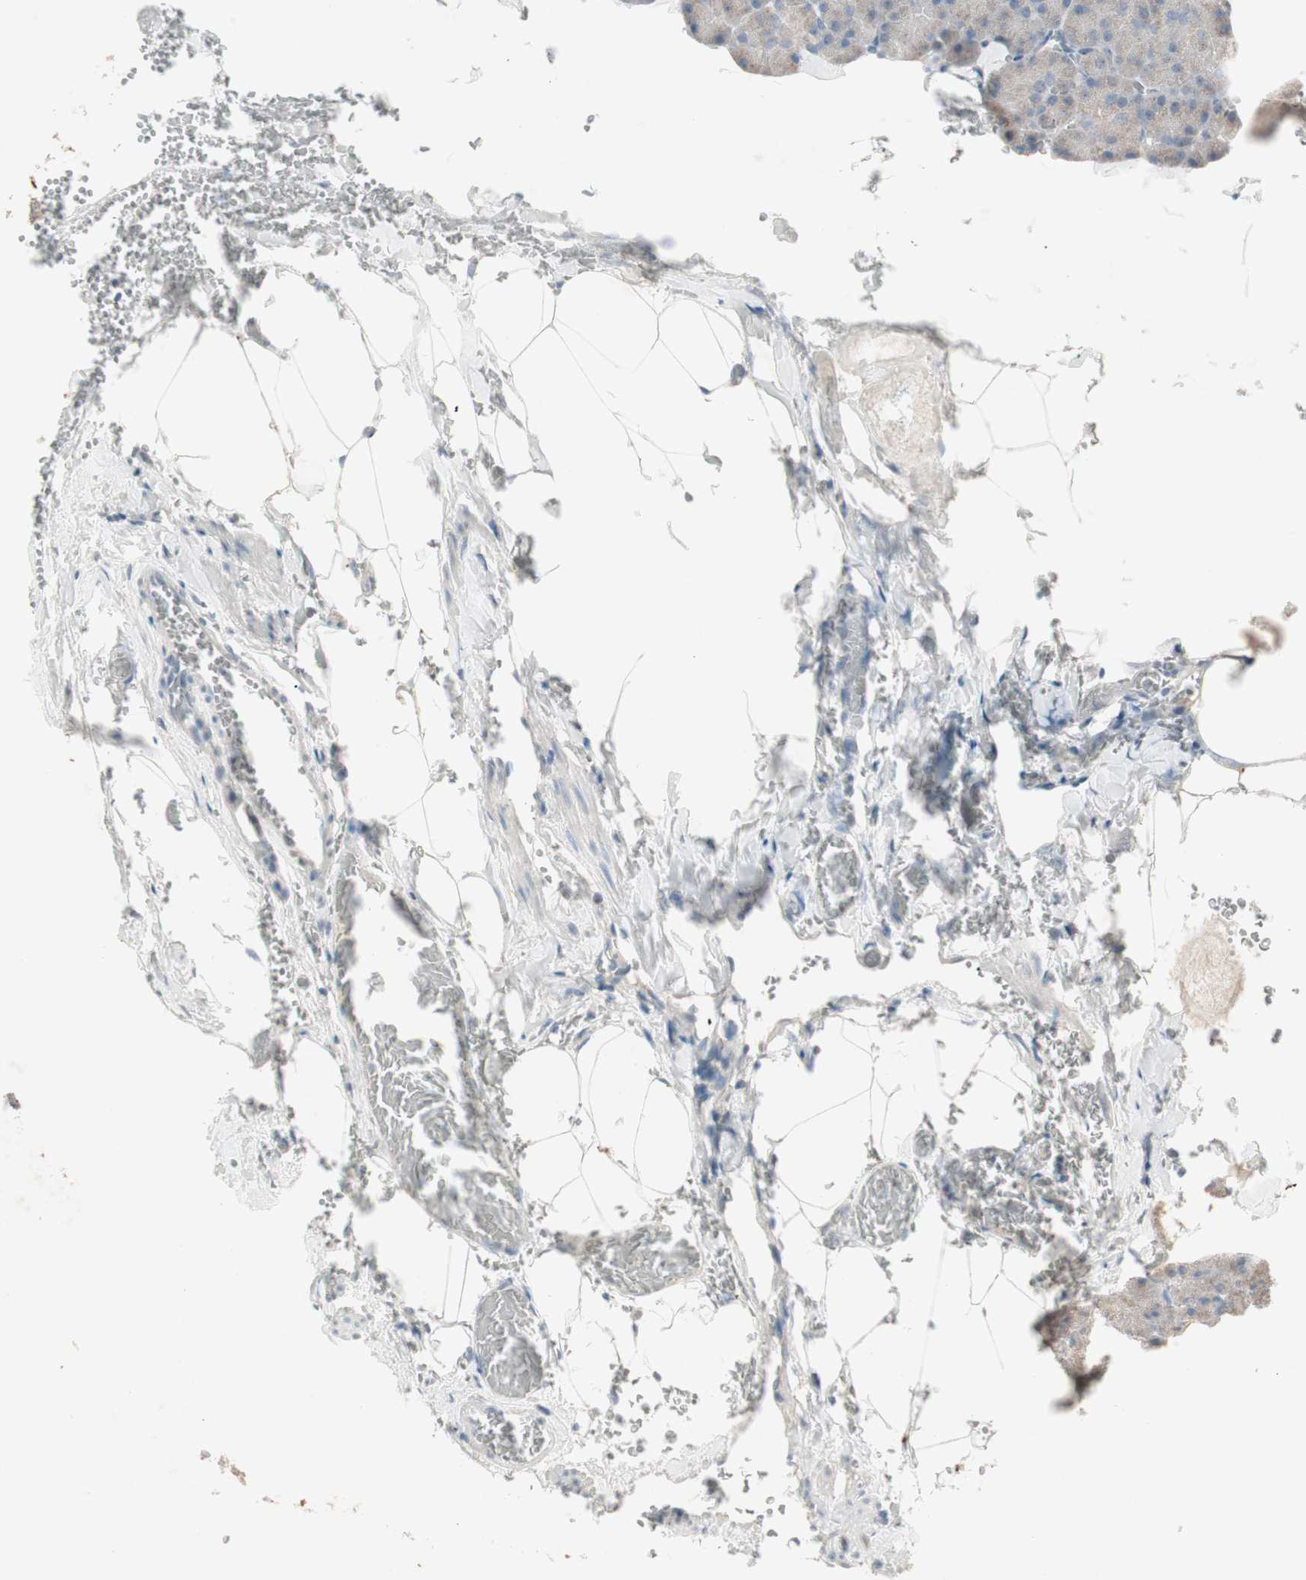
{"staining": {"intensity": "weak", "quantity": ">75%", "location": "cytoplasmic/membranous"}, "tissue": "pancreas", "cell_type": "Exocrine glandular cells", "image_type": "normal", "snomed": [{"axis": "morphology", "description": "Normal tissue, NOS"}, {"axis": "topography", "description": "Pancreas"}], "caption": "Immunohistochemical staining of normal pancreas exhibits low levels of weak cytoplasmic/membranous positivity in about >75% of exocrine glandular cells. The staining was performed using DAB, with brown indicating positive protein expression. Nuclei are stained blue with hematoxylin.", "gene": "KHK", "patient": {"sex": "female", "age": 35}}